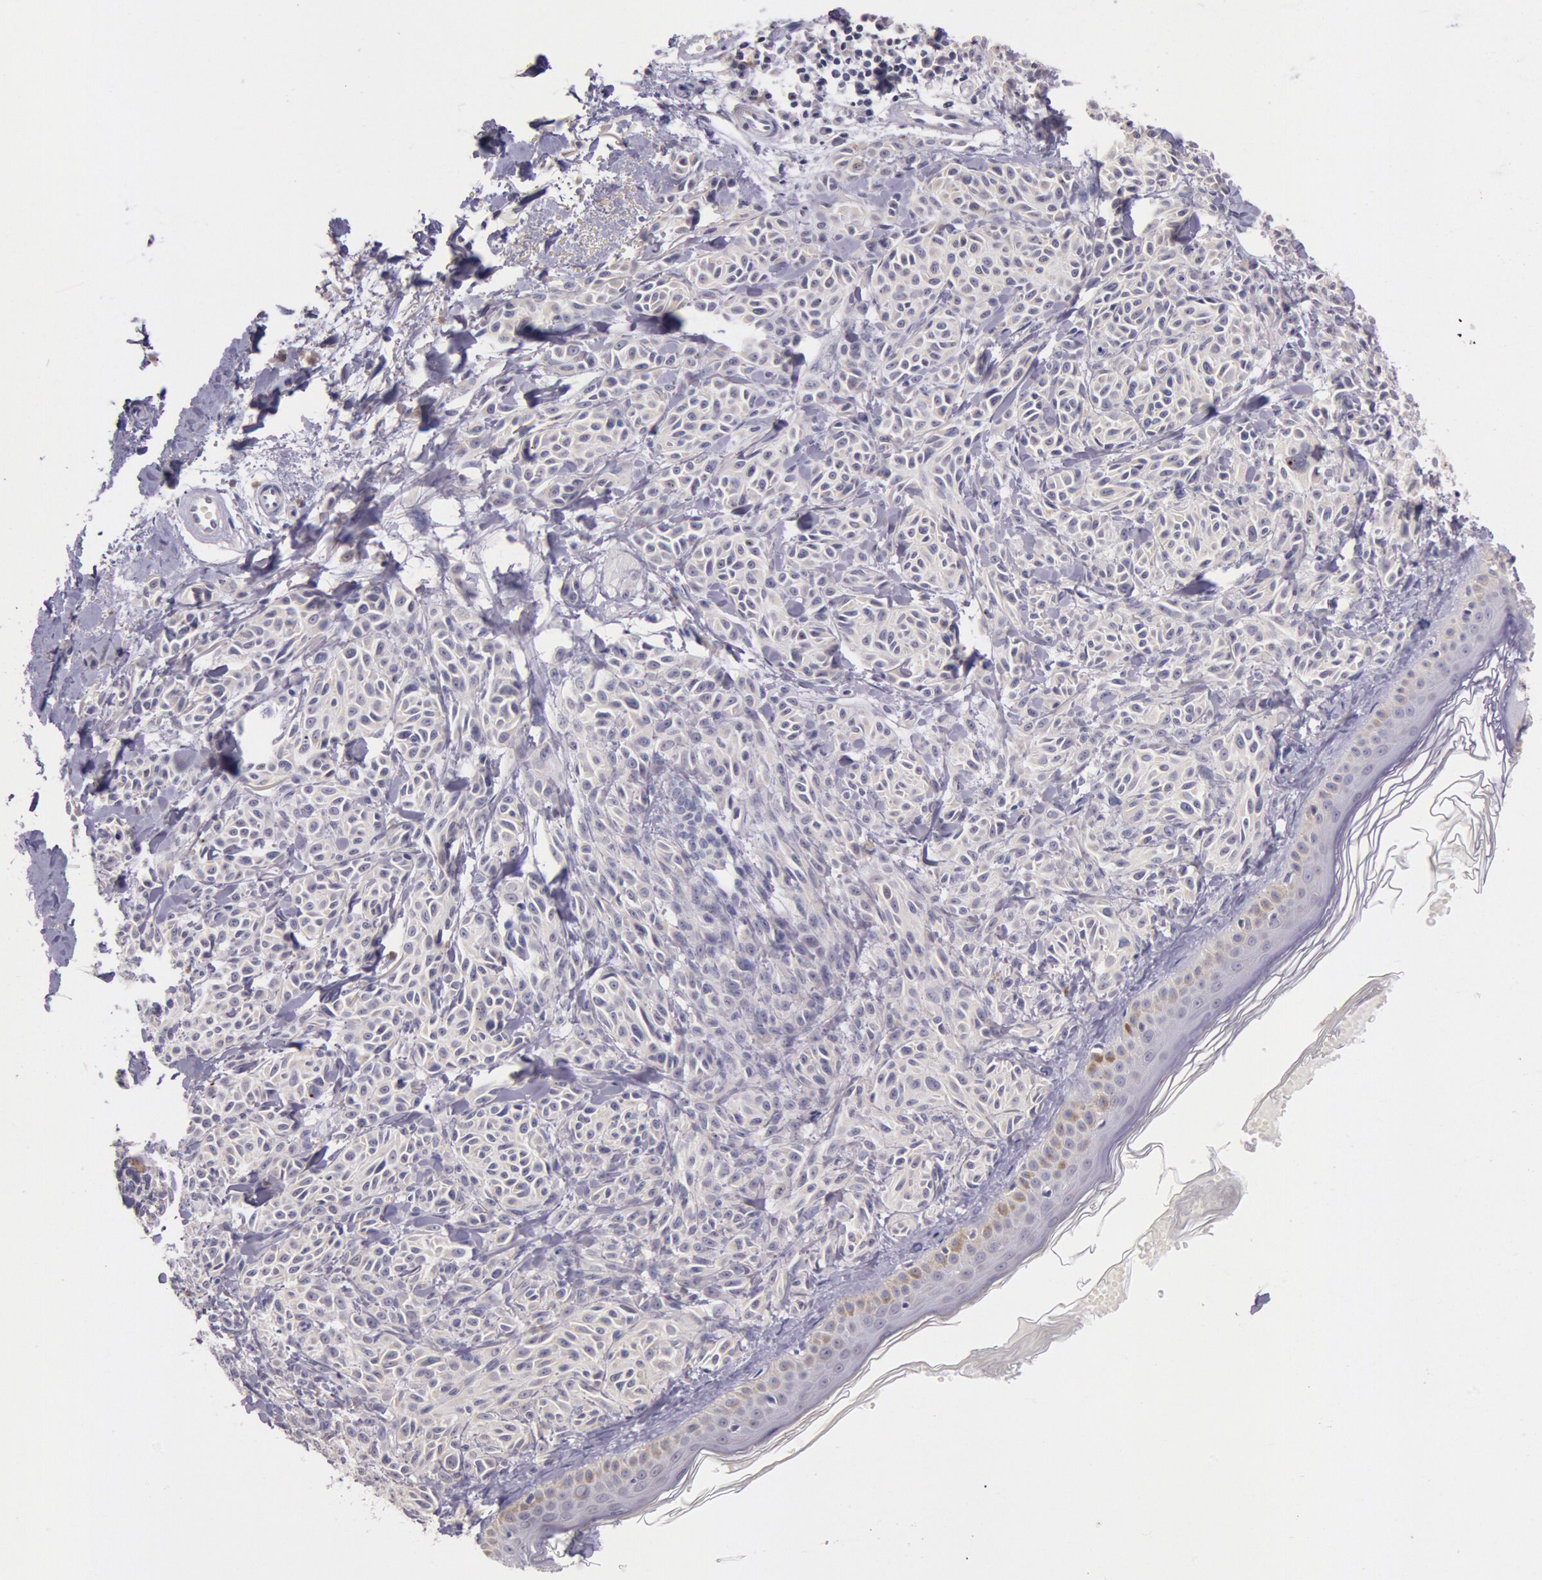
{"staining": {"intensity": "negative", "quantity": "none", "location": "none"}, "tissue": "melanoma", "cell_type": "Tumor cells", "image_type": "cancer", "snomed": [{"axis": "morphology", "description": "Malignant melanoma, NOS"}, {"axis": "topography", "description": "Skin"}], "caption": "IHC histopathology image of malignant melanoma stained for a protein (brown), which demonstrates no staining in tumor cells.", "gene": "KDM6A", "patient": {"sex": "female", "age": 73}}